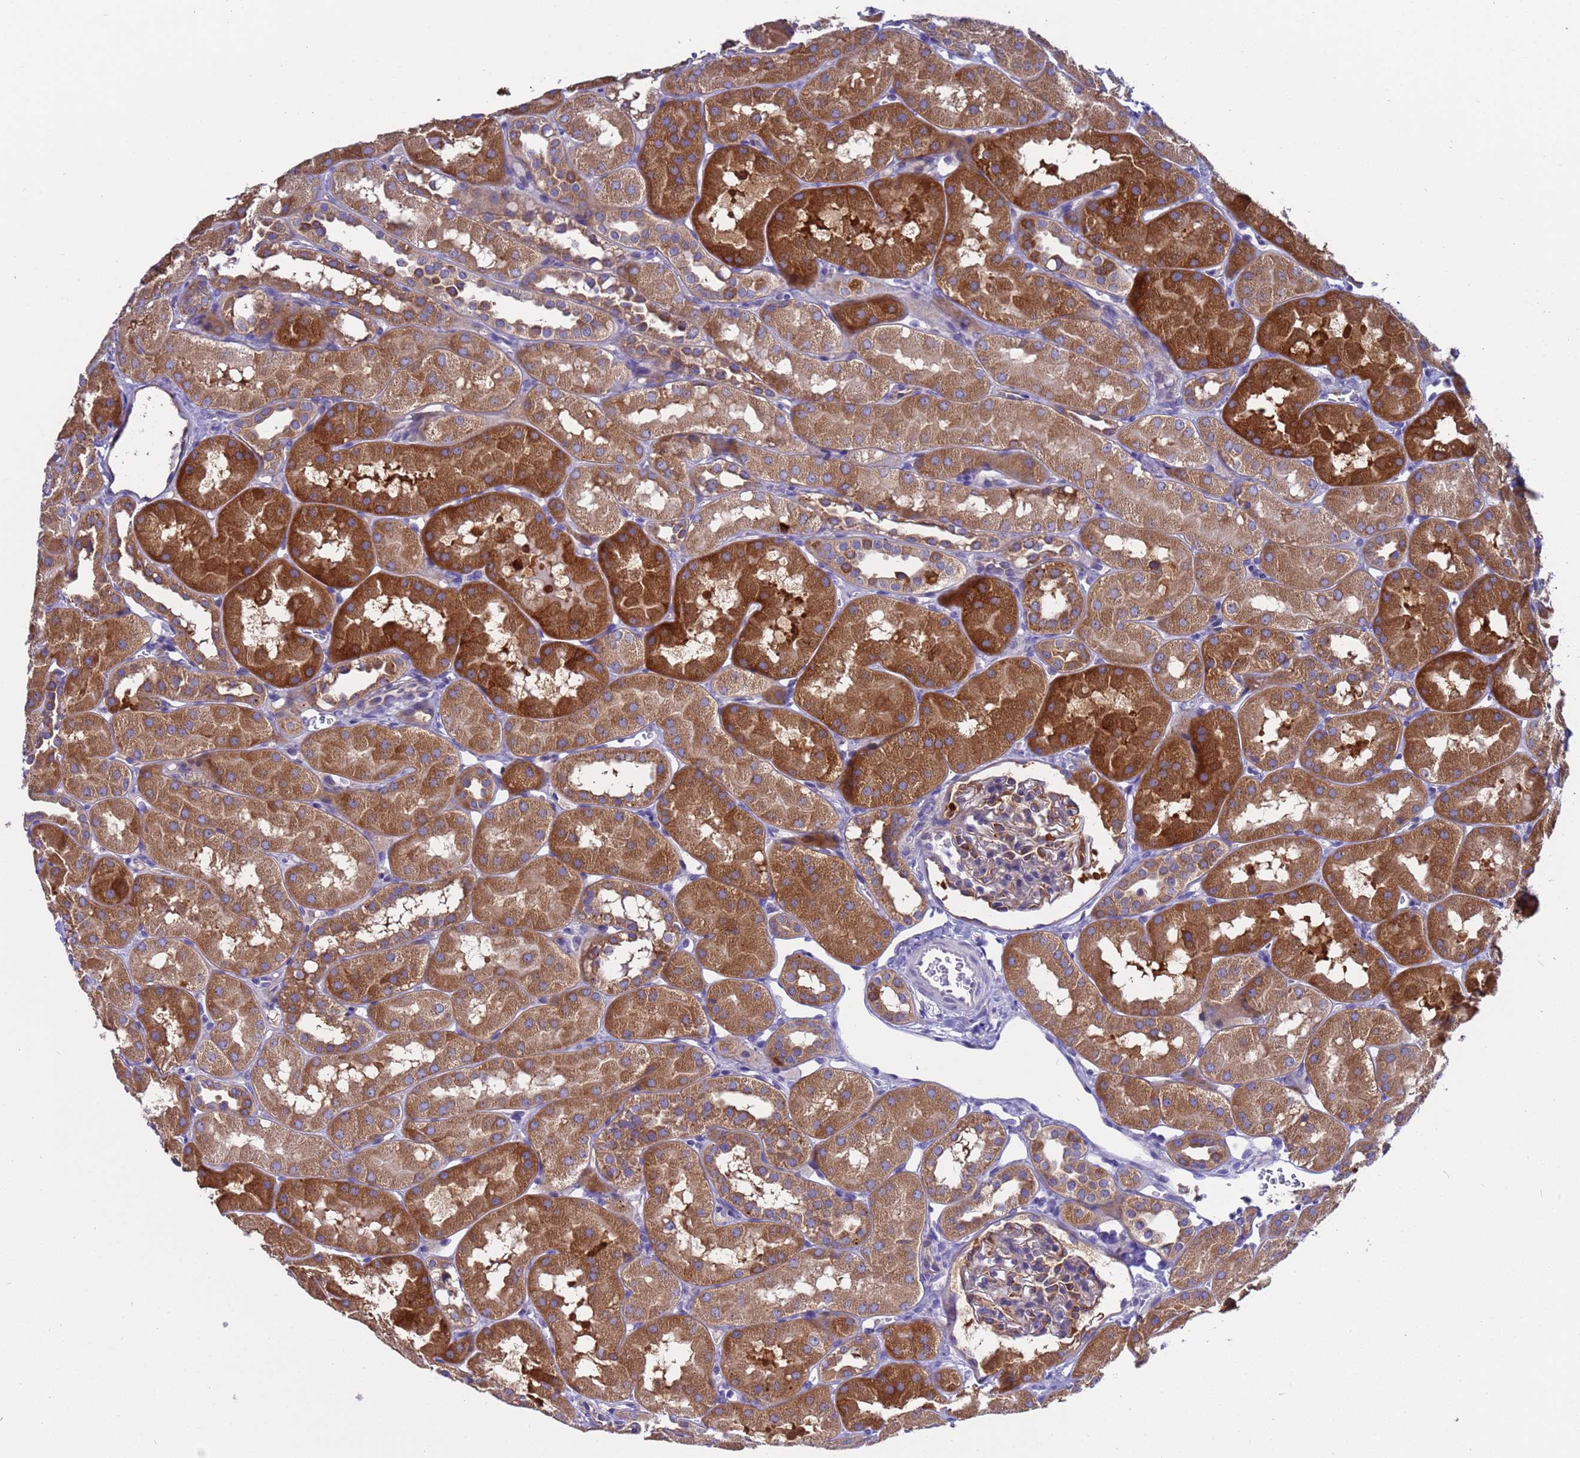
{"staining": {"intensity": "weak", "quantity": "<25%", "location": "cytoplasmic/membranous"}, "tissue": "kidney", "cell_type": "Cells in glomeruli", "image_type": "normal", "snomed": [{"axis": "morphology", "description": "Normal tissue, NOS"}, {"axis": "topography", "description": "Kidney"}, {"axis": "topography", "description": "Urinary bladder"}], "caption": "Immunohistochemistry photomicrograph of unremarkable kidney: human kidney stained with DAB exhibits no significant protein staining in cells in glomeruli.", "gene": "RC3H2", "patient": {"sex": "male", "age": 16}}